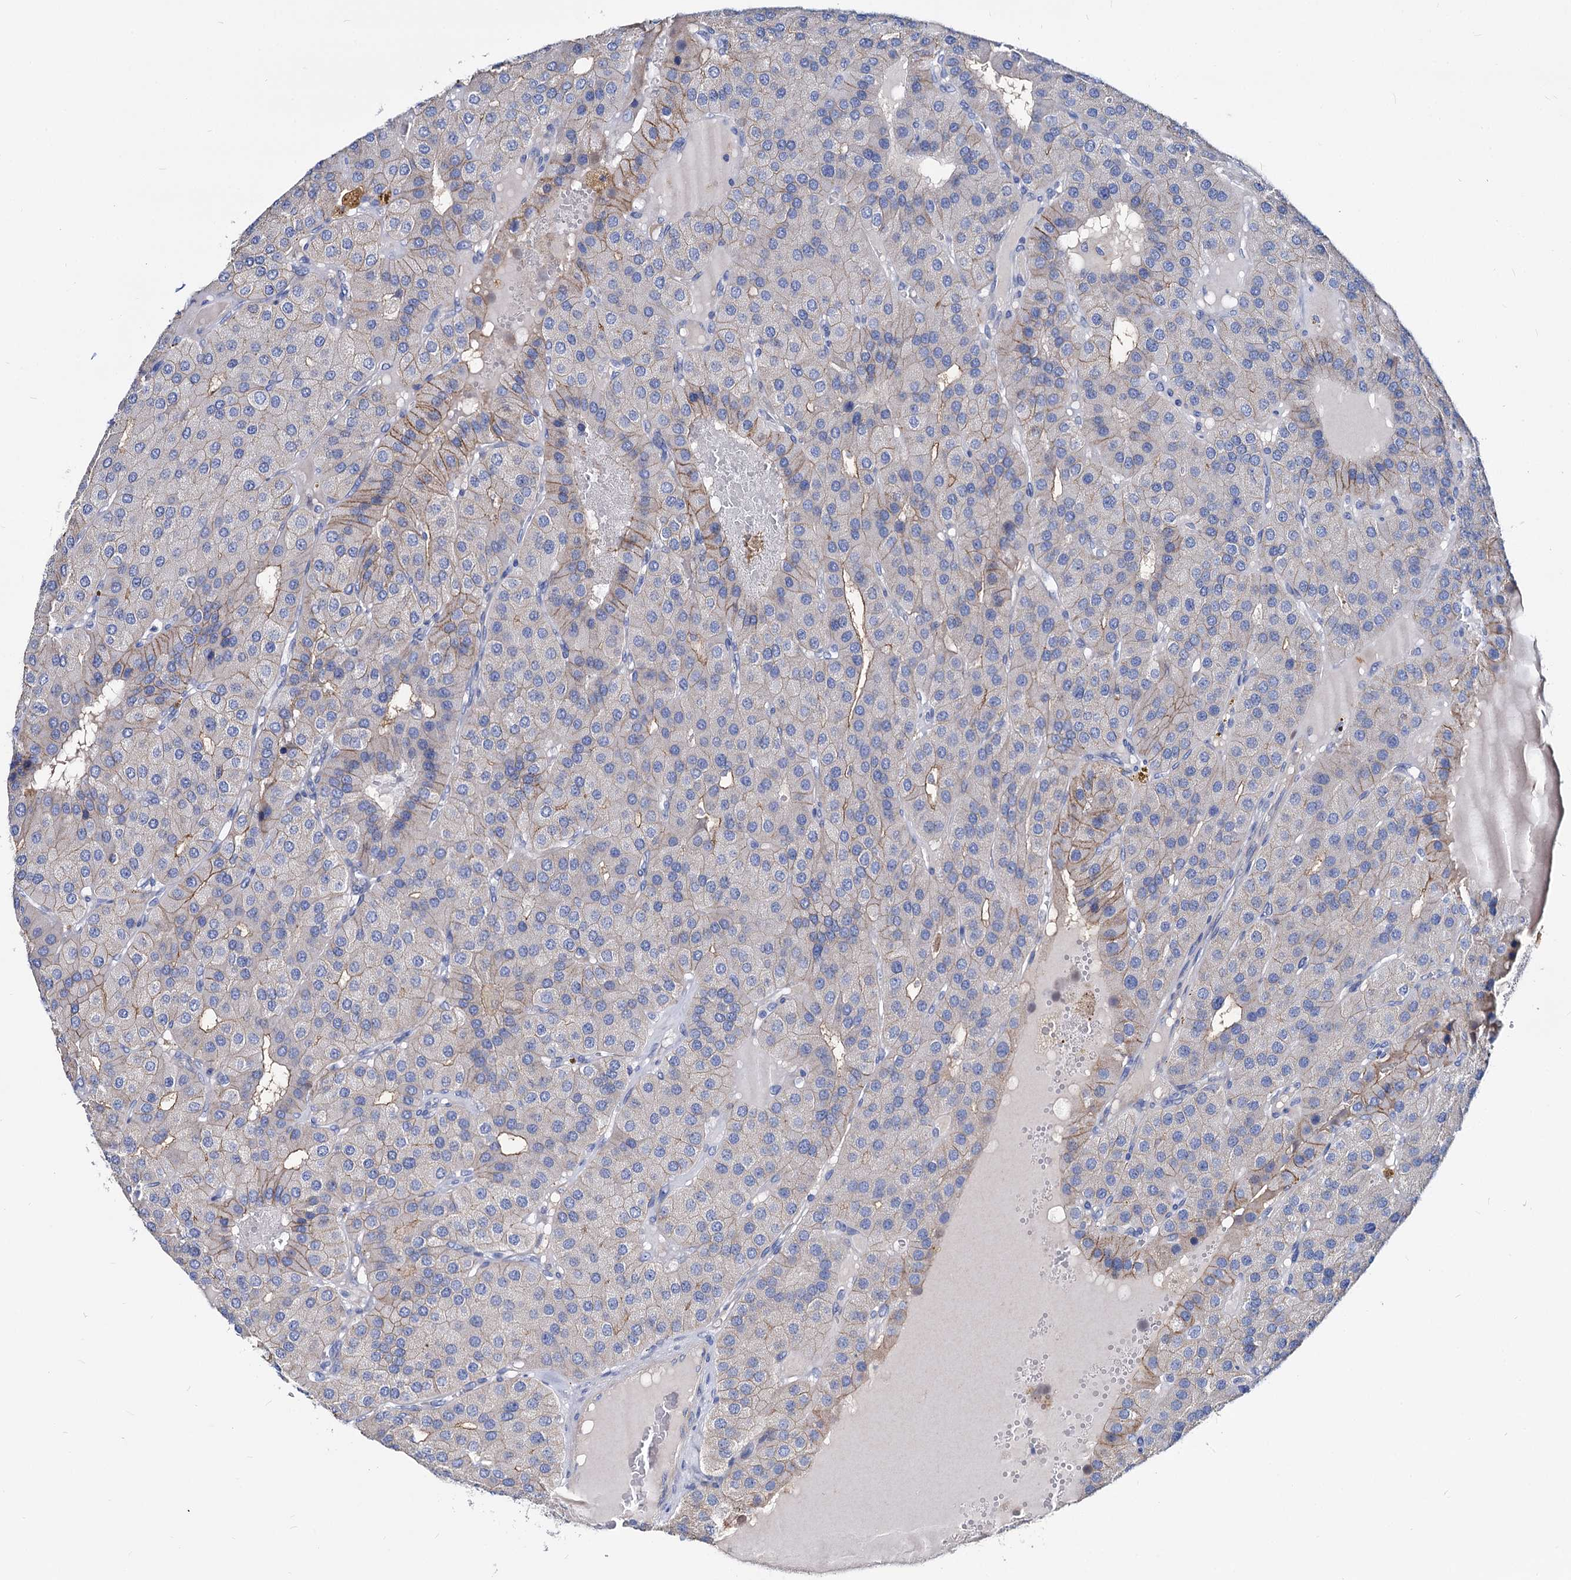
{"staining": {"intensity": "weak", "quantity": "25%-75%", "location": "cytoplasmic/membranous"}, "tissue": "parathyroid gland", "cell_type": "Glandular cells", "image_type": "normal", "snomed": [{"axis": "morphology", "description": "Normal tissue, NOS"}, {"axis": "morphology", "description": "Adenoma, NOS"}, {"axis": "topography", "description": "Parathyroid gland"}], "caption": "DAB (3,3'-diaminobenzidine) immunohistochemical staining of unremarkable human parathyroid gland demonstrates weak cytoplasmic/membranous protein positivity in about 25%-75% of glandular cells. (IHC, brightfield microscopy, high magnification).", "gene": "DYDC2", "patient": {"sex": "female", "age": 86}}